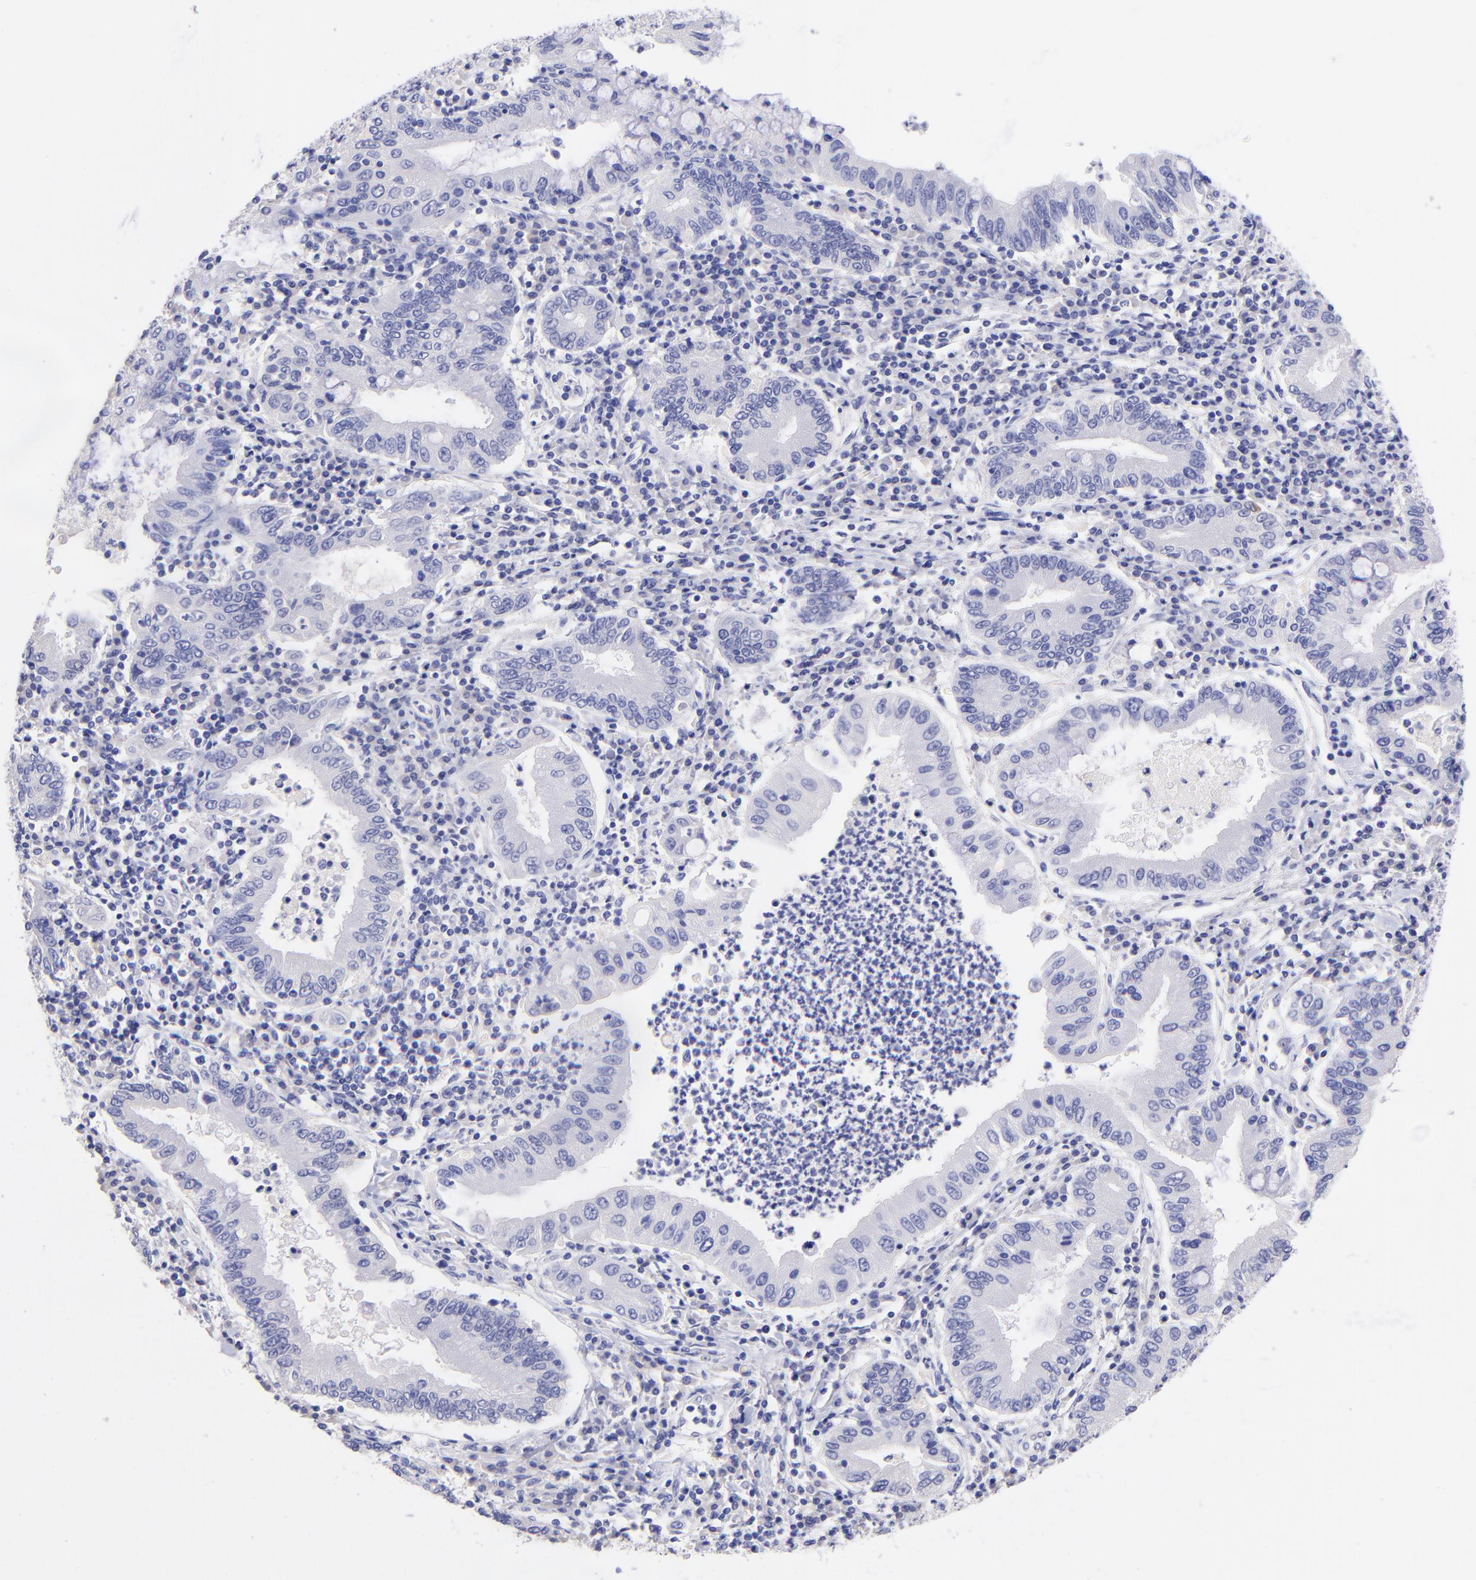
{"staining": {"intensity": "negative", "quantity": "none", "location": "none"}, "tissue": "stomach cancer", "cell_type": "Tumor cells", "image_type": "cancer", "snomed": [{"axis": "morphology", "description": "Normal tissue, NOS"}, {"axis": "morphology", "description": "Adenocarcinoma, NOS"}, {"axis": "topography", "description": "Esophagus"}, {"axis": "topography", "description": "Stomach, upper"}, {"axis": "topography", "description": "Peripheral nerve tissue"}], "caption": "An immunohistochemistry (IHC) photomicrograph of stomach cancer (adenocarcinoma) is shown. There is no staining in tumor cells of stomach cancer (adenocarcinoma).", "gene": "RAB3B", "patient": {"sex": "male", "age": 62}}